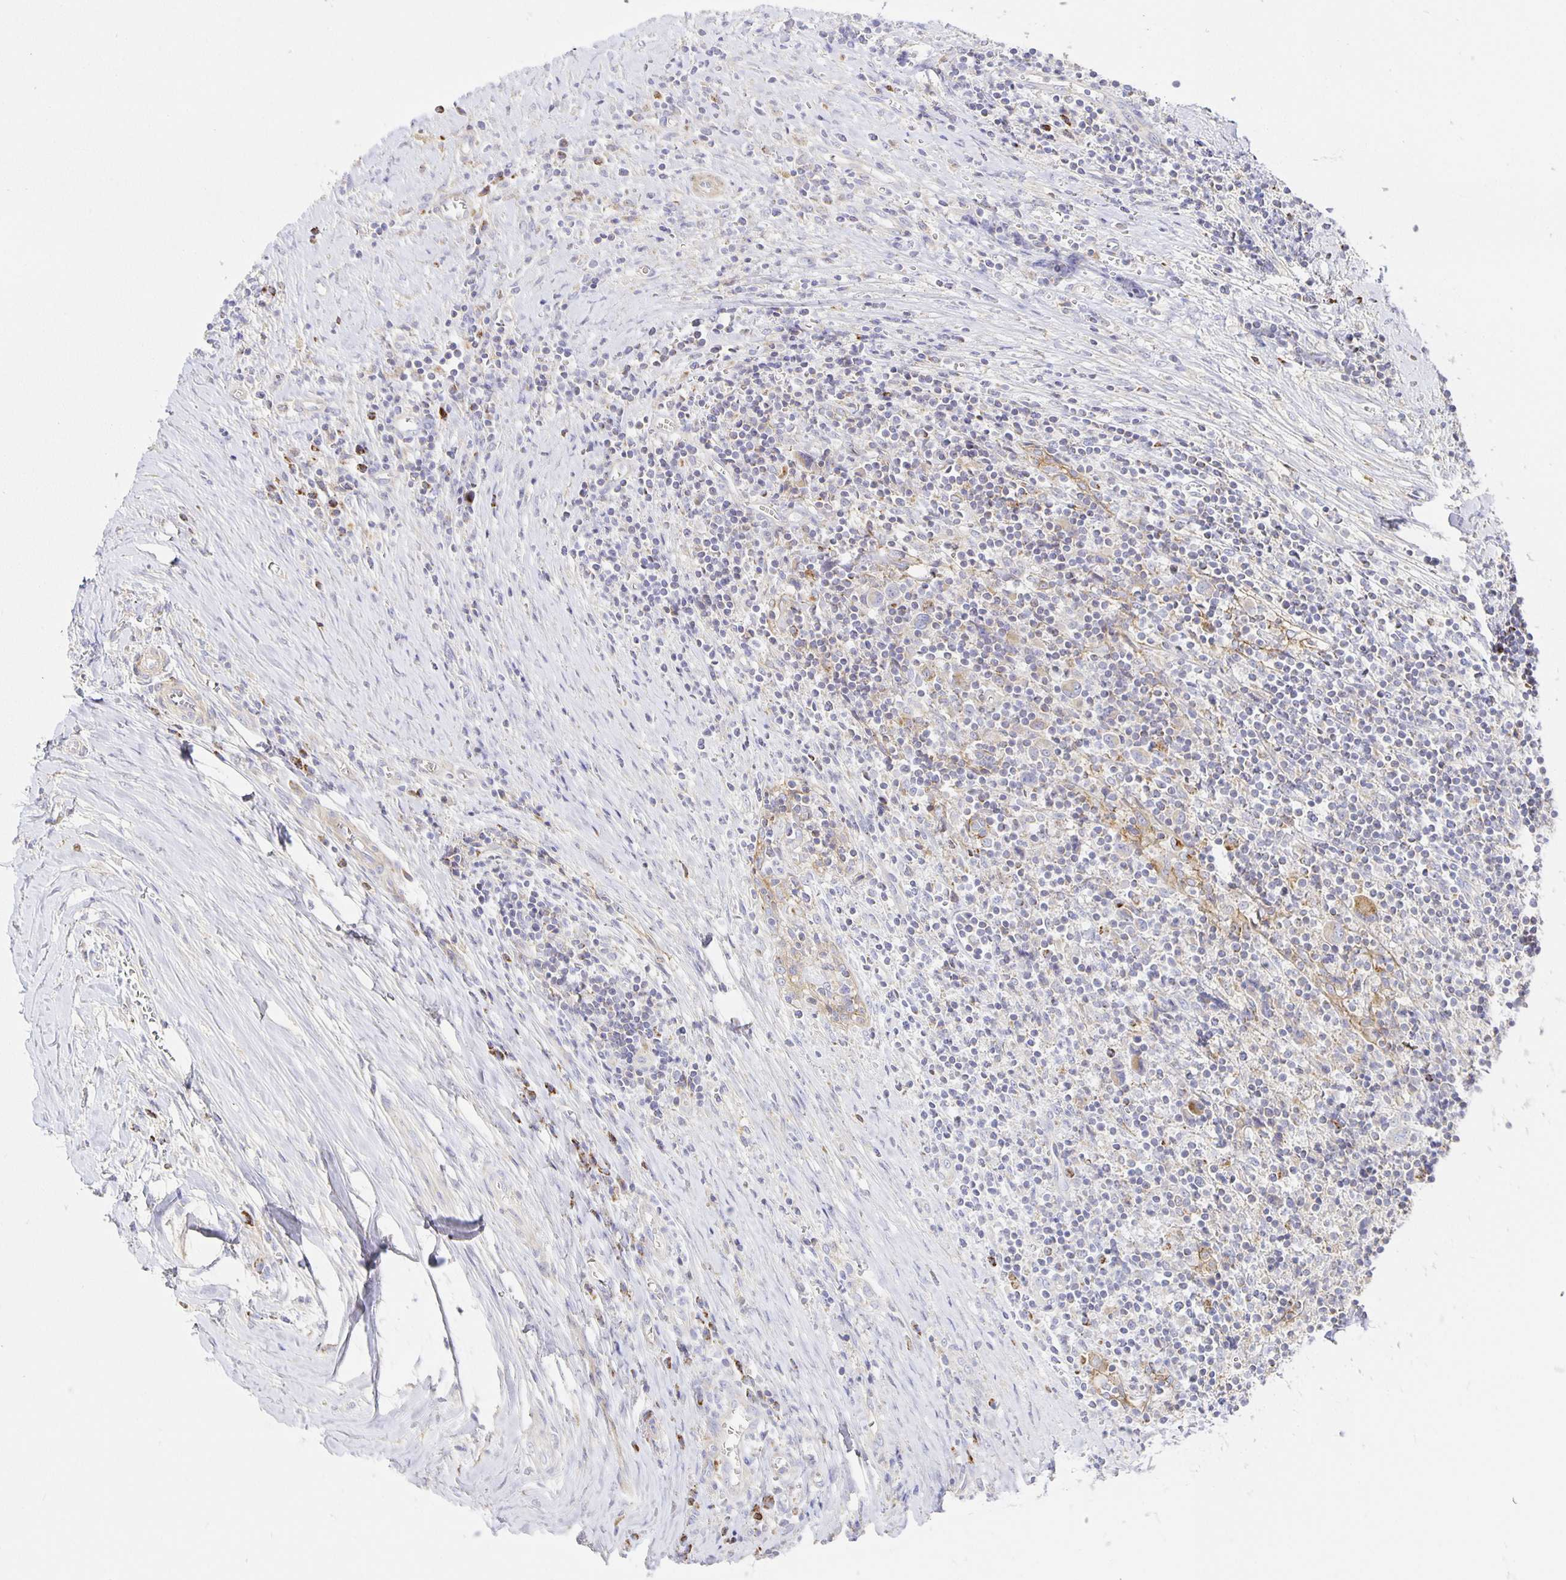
{"staining": {"intensity": "negative", "quantity": "none", "location": "none"}, "tissue": "lymphoma", "cell_type": "Tumor cells", "image_type": "cancer", "snomed": [{"axis": "morphology", "description": "Hodgkin's disease, NOS"}, {"axis": "topography", "description": "Thymus, NOS"}], "caption": "An IHC histopathology image of lymphoma is shown. There is no staining in tumor cells of lymphoma.", "gene": "FLRT3", "patient": {"sex": "female", "age": 17}}